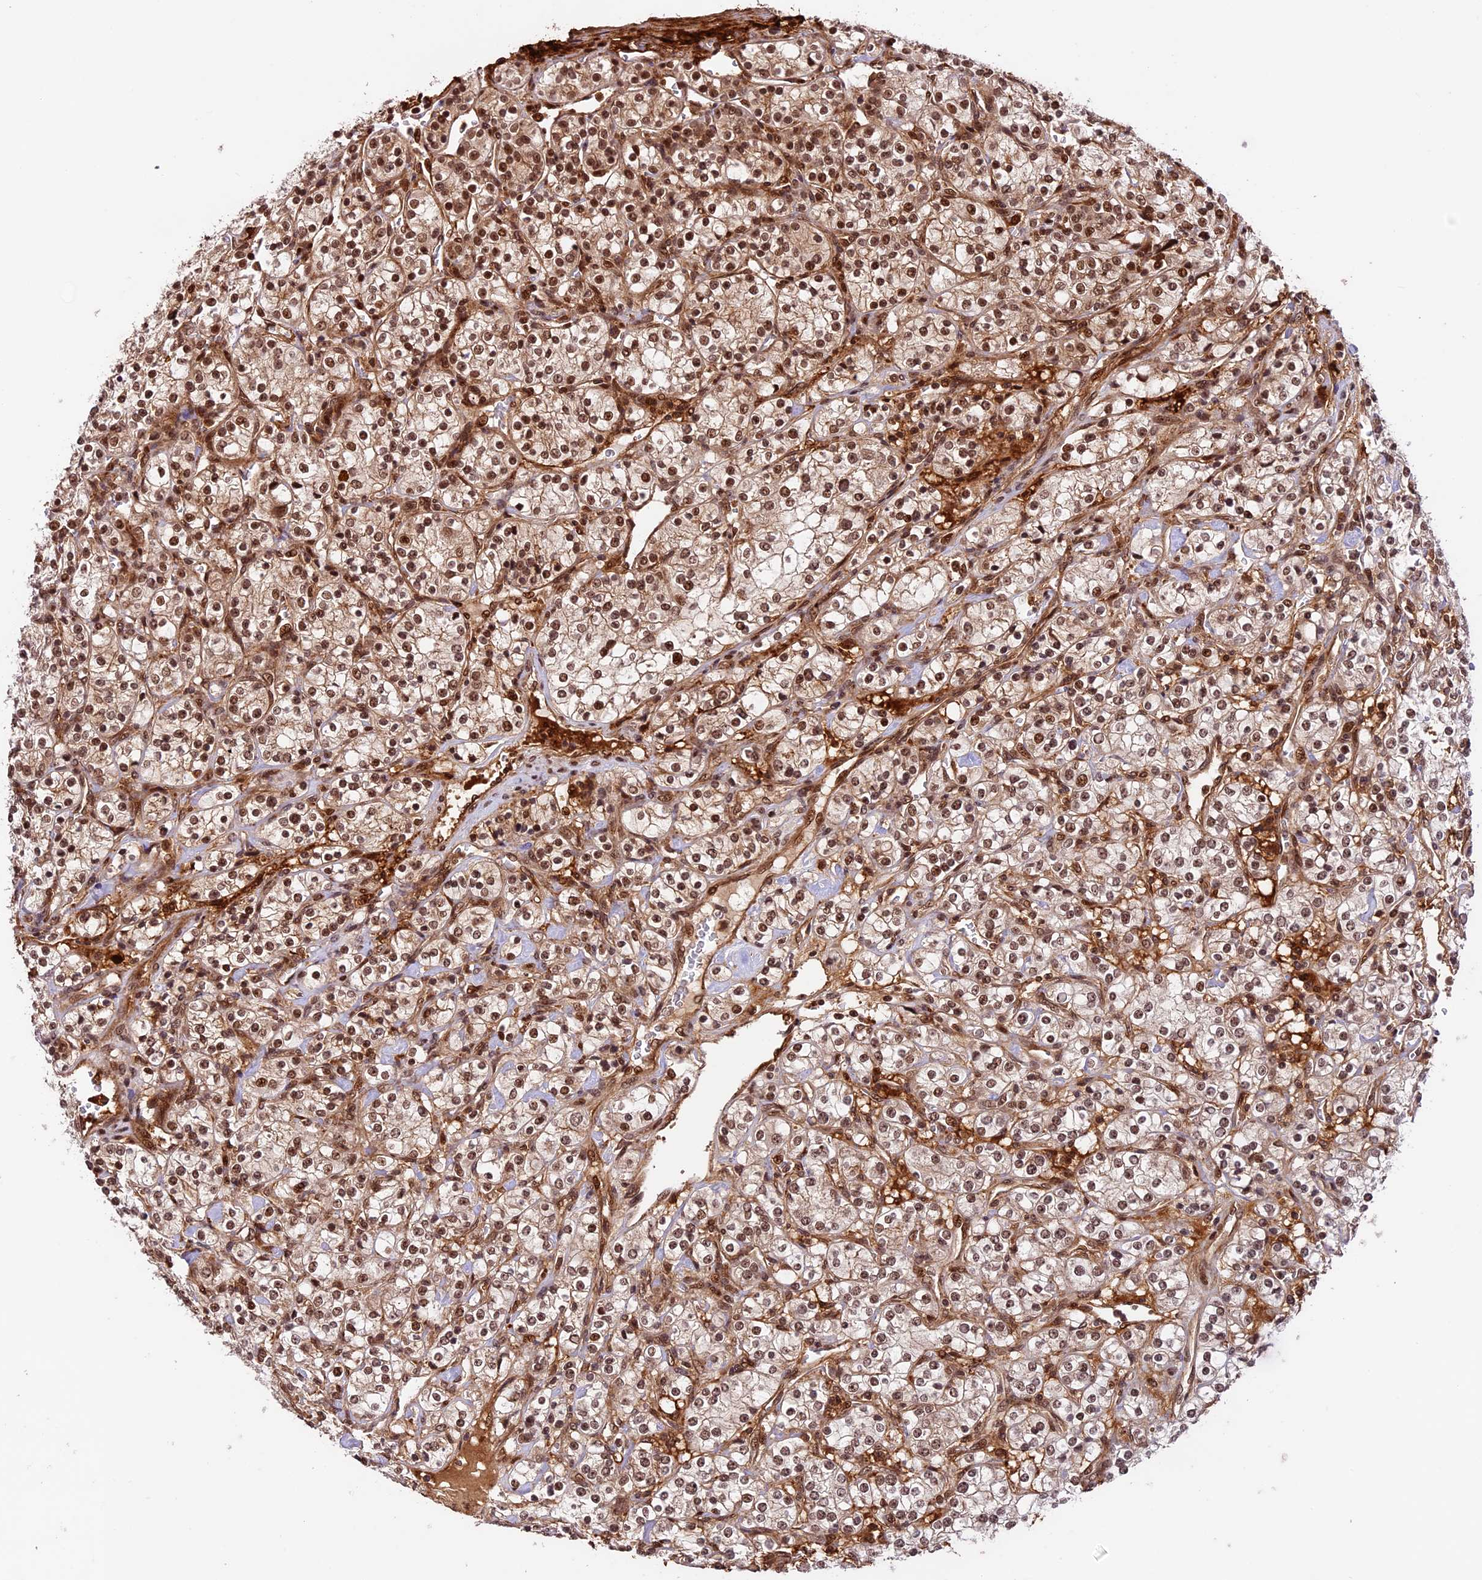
{"staining": {"intensity": "moderate", "quantity": ">75%", "location": "nuclear"}, "tissue": "renal cancer", "cell_type": "Tumor cells", "image_type": "cancer", "snomed": [{"axis": "morphology", "description": "Adenocarcinoma, NOS"}, {"axis": "topography", "description": "Kidney"}], "caption": "Protein staining by IHC reveals moderate nuclear expression in approximately >75% of tumor cells in renal adenocarcinoma. (DAB (3,3'-diaminobenzidine) = brown stain, brightfield microscopy at high magnification).", "gene": "DHX38", "patient": {"sex": "male", "age": 77}}